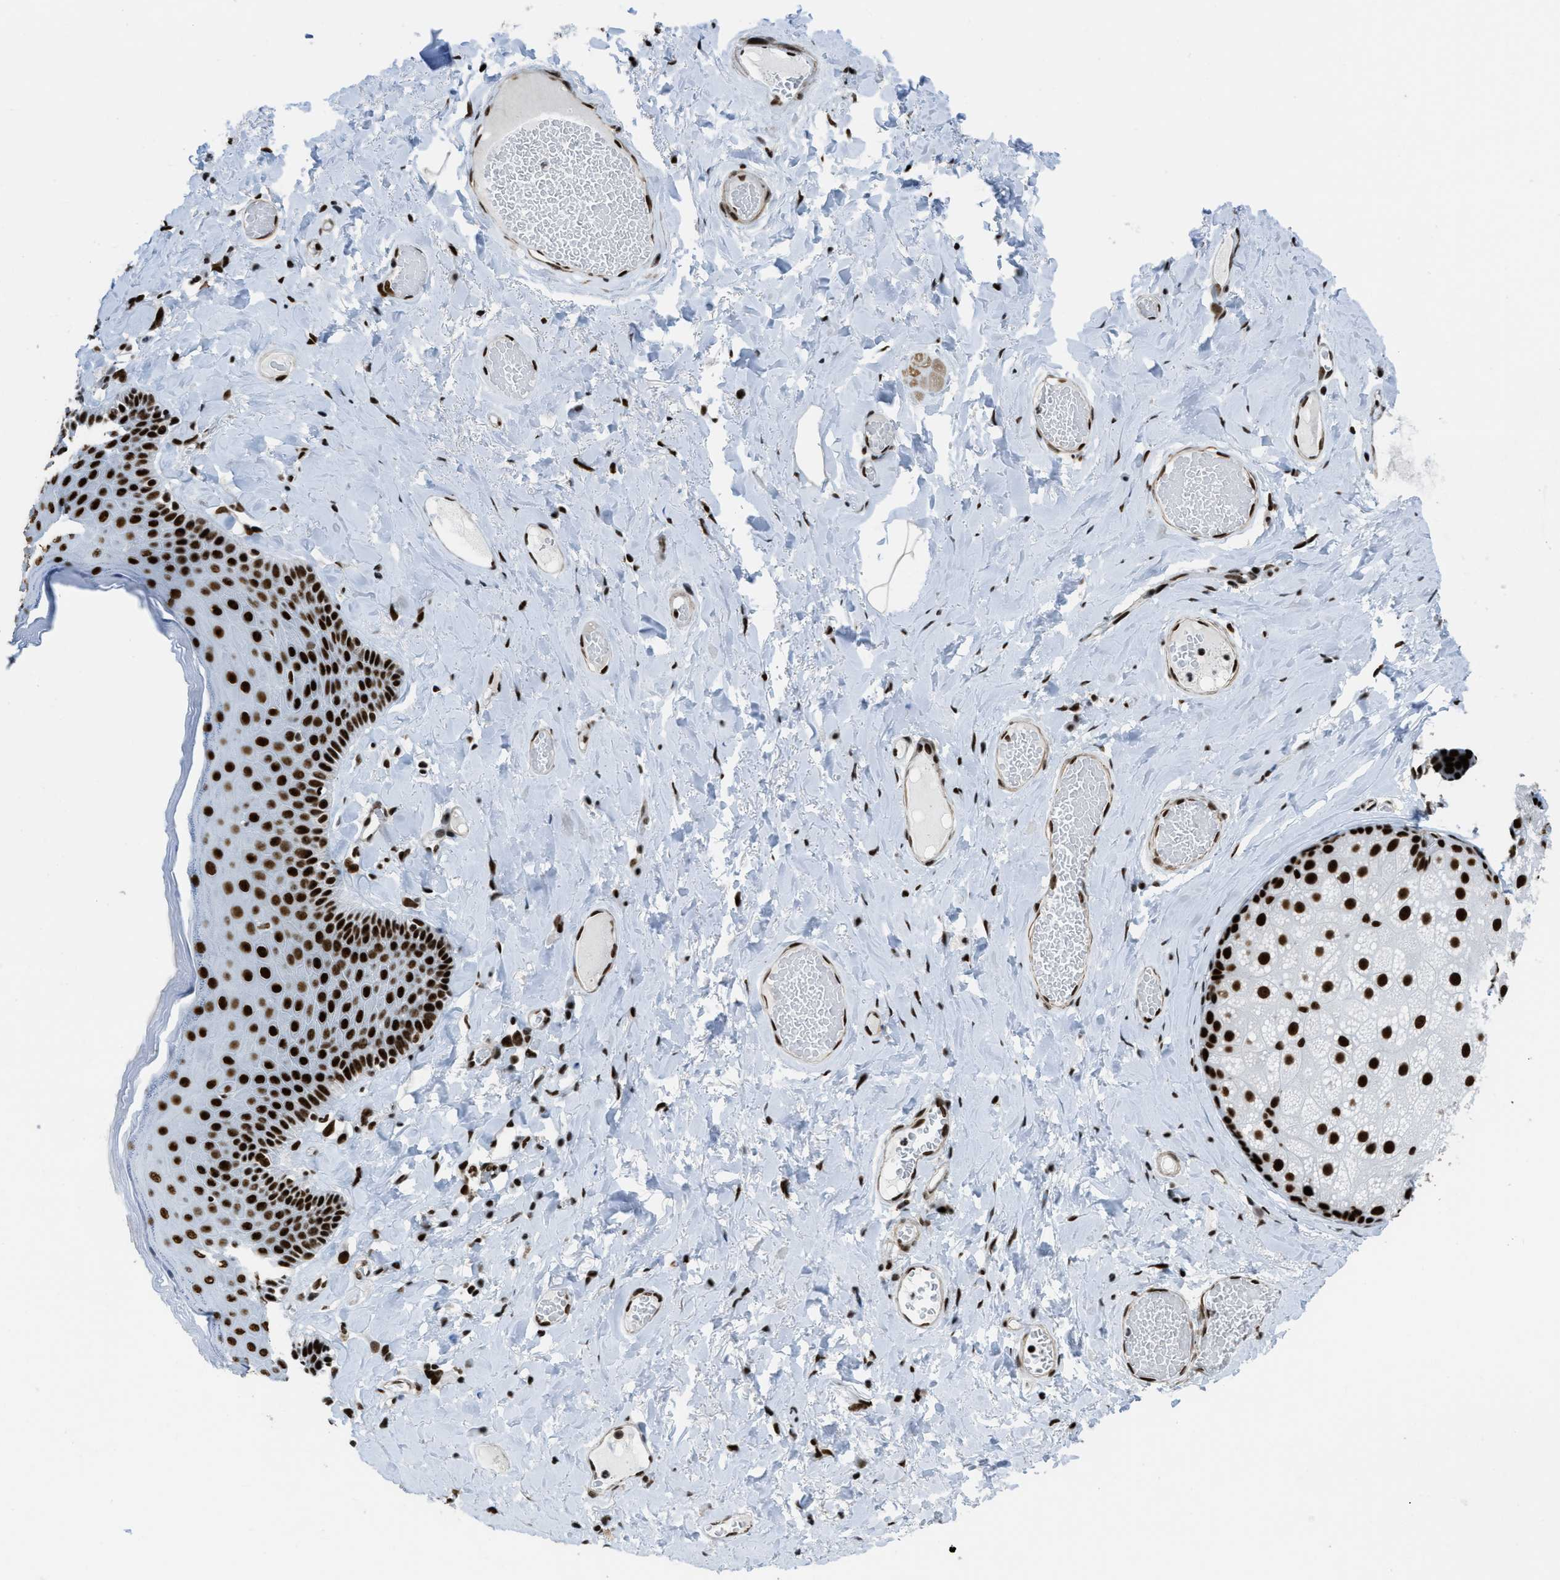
{"staining": {"intensity": "strong", "quantity": ">75%", "location": "nuclear"}, "tissue": "skin", "cell_type": "Epidermal cells", "image_type": "normal", "snomed": [{"axis": "morphology", "description": "Normal tissue, NOS"}, {"axis": "topography", "description": "Anal"}], "caption": "This micrograph exhibits IHC staining of unremarkable skin, with high strong nuclear expression in approximately >75% of epidermal cells.", "gene": "ZNF207", "patient": {"sex": "male", "age": 69}}